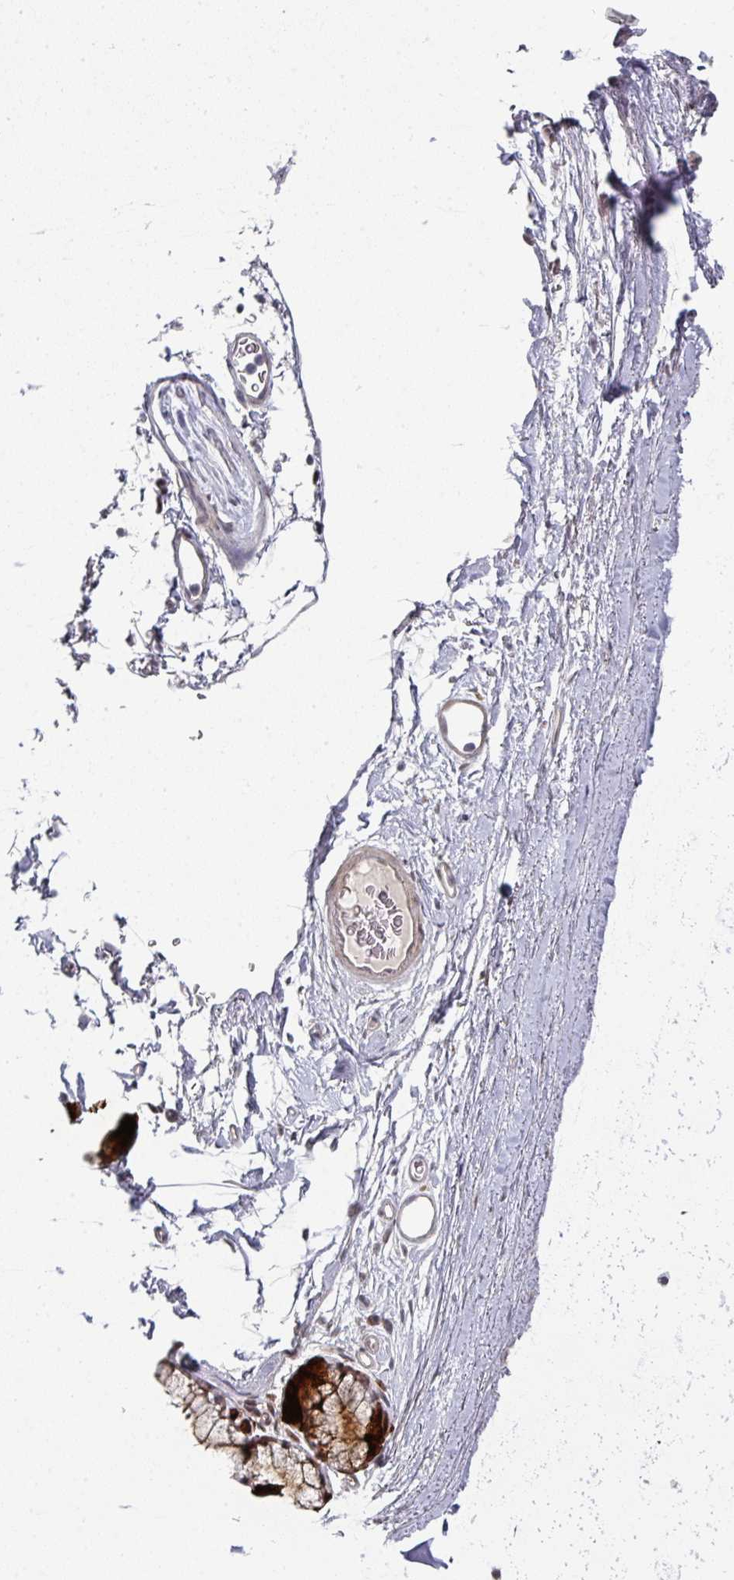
{"staining": {"intensity": "negative", "quantity": "none", "location": "none"}, "tissue": "adipose tissue", "cell_type": "Adipocytes", "image_type": "normal", "snomed": [{"axis": "morphology", "description": "Normal tissue, NOS"}, {"axis": "topography", "description": "Lymph node"}, {"axis": "topography", "description": "Cartilage tissue"}, {"axis": "topography", "description": "Bronchus"}], "caption": "Protein analysis of benign adipose tissue reveals no significant positivity in adipocytes. (DAB IHC, high magnification).", "gene": "TMCC1", "patient": {"sex": "female", "age": 70}}